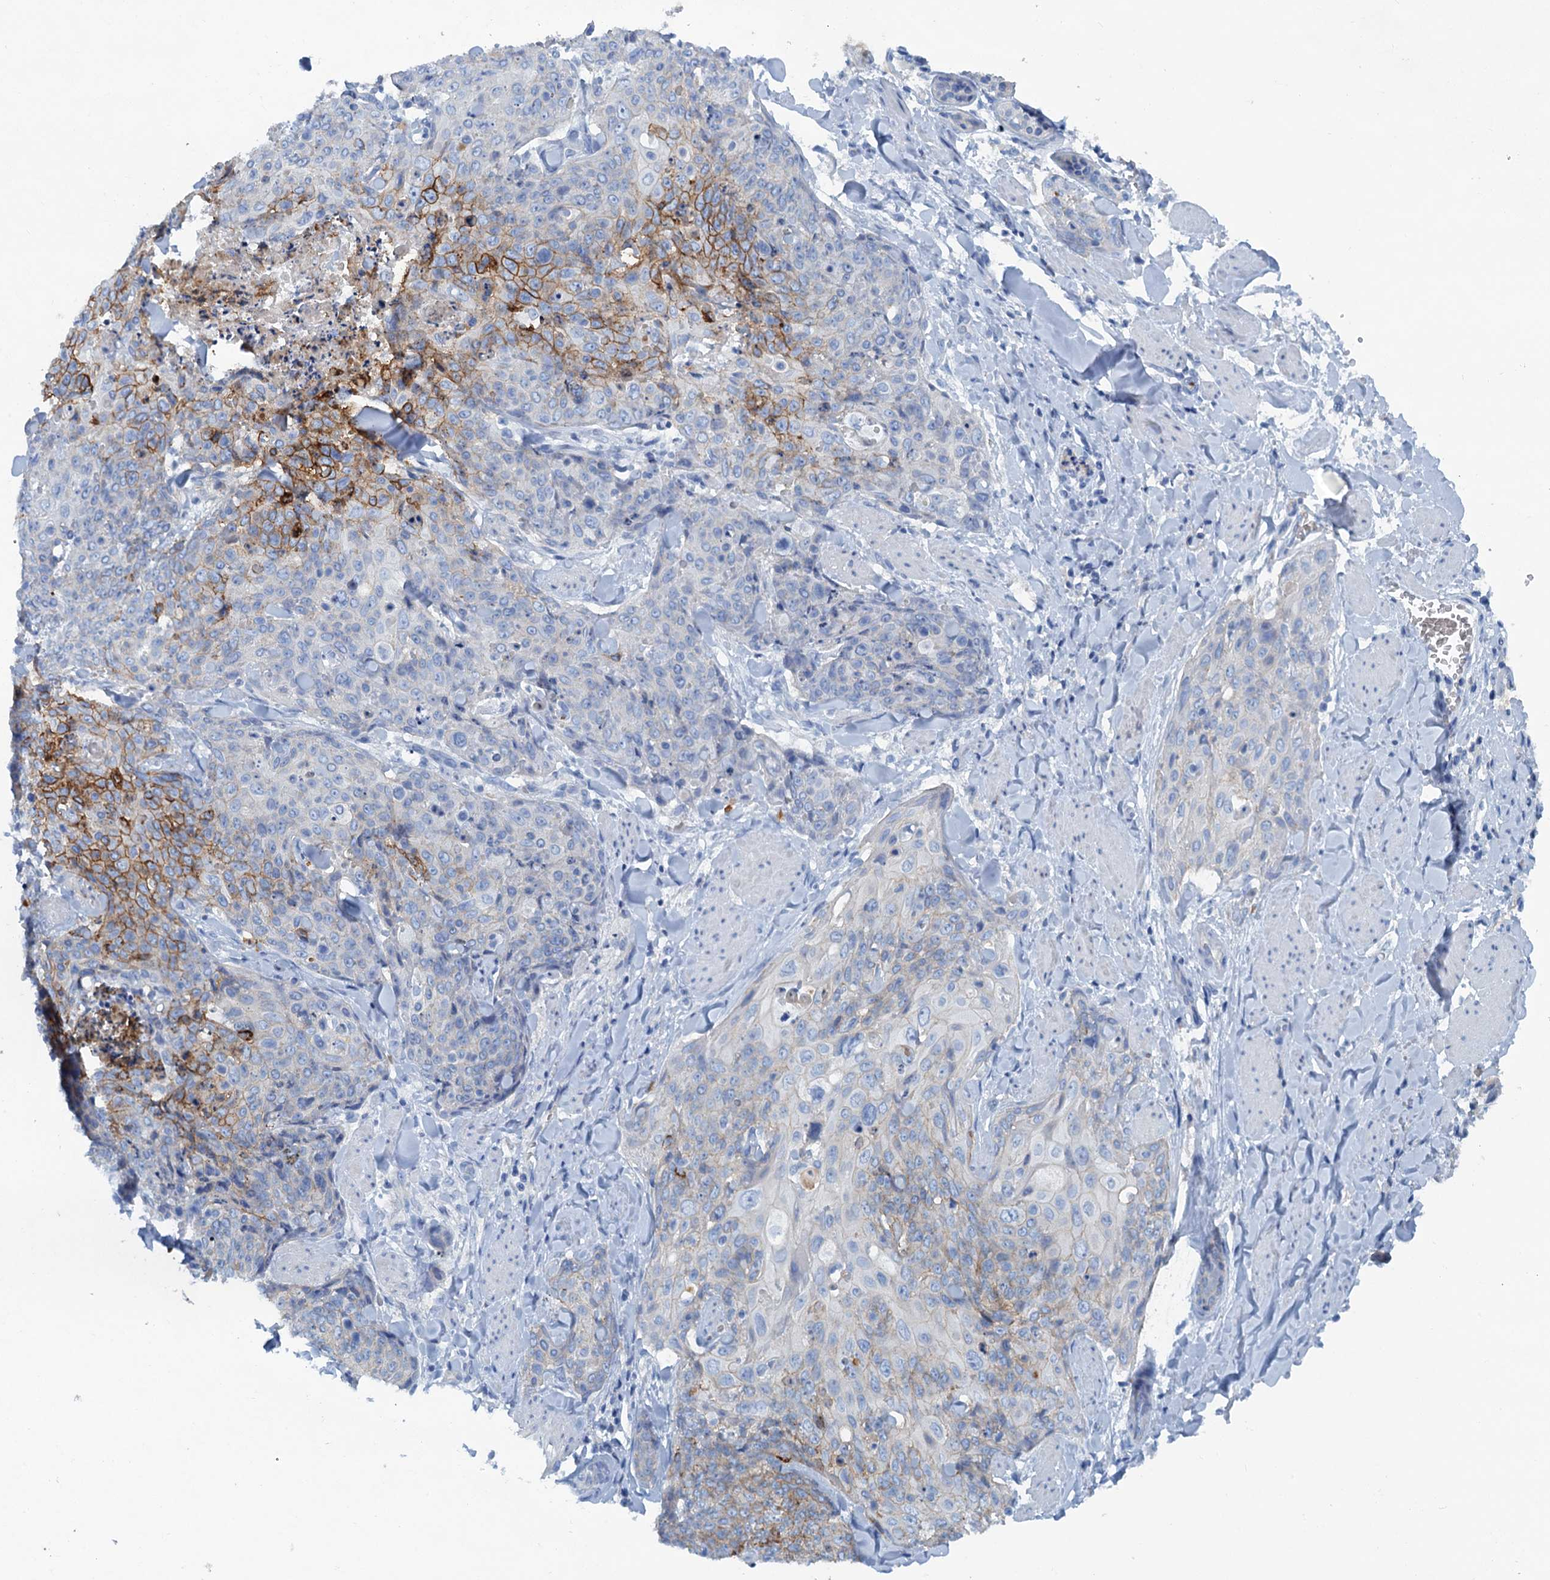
{"staining": {"intensity": "moderate", "quantity": "<25%", "location": "cytoplasmic/membranous"}, "tissue": "skin cancer", "cell_type": "Tumor cells", "image_type": "cancer", "snomed": [{"axis": "morphology", "description": "Squamous cell carcinoma, NOS"}, {"axis": "topography", "description": "Skin"}, {"axis": "topography", "description": "Vulva"}], "caption": "Moderate cytoplasmic/membranous staining for a protein is identified in approximately <25% of tumor cells of skin cancer using immunohistochemistry.", "gene": "MYADML2", "patient": {"sex": "female", "age": 85}}